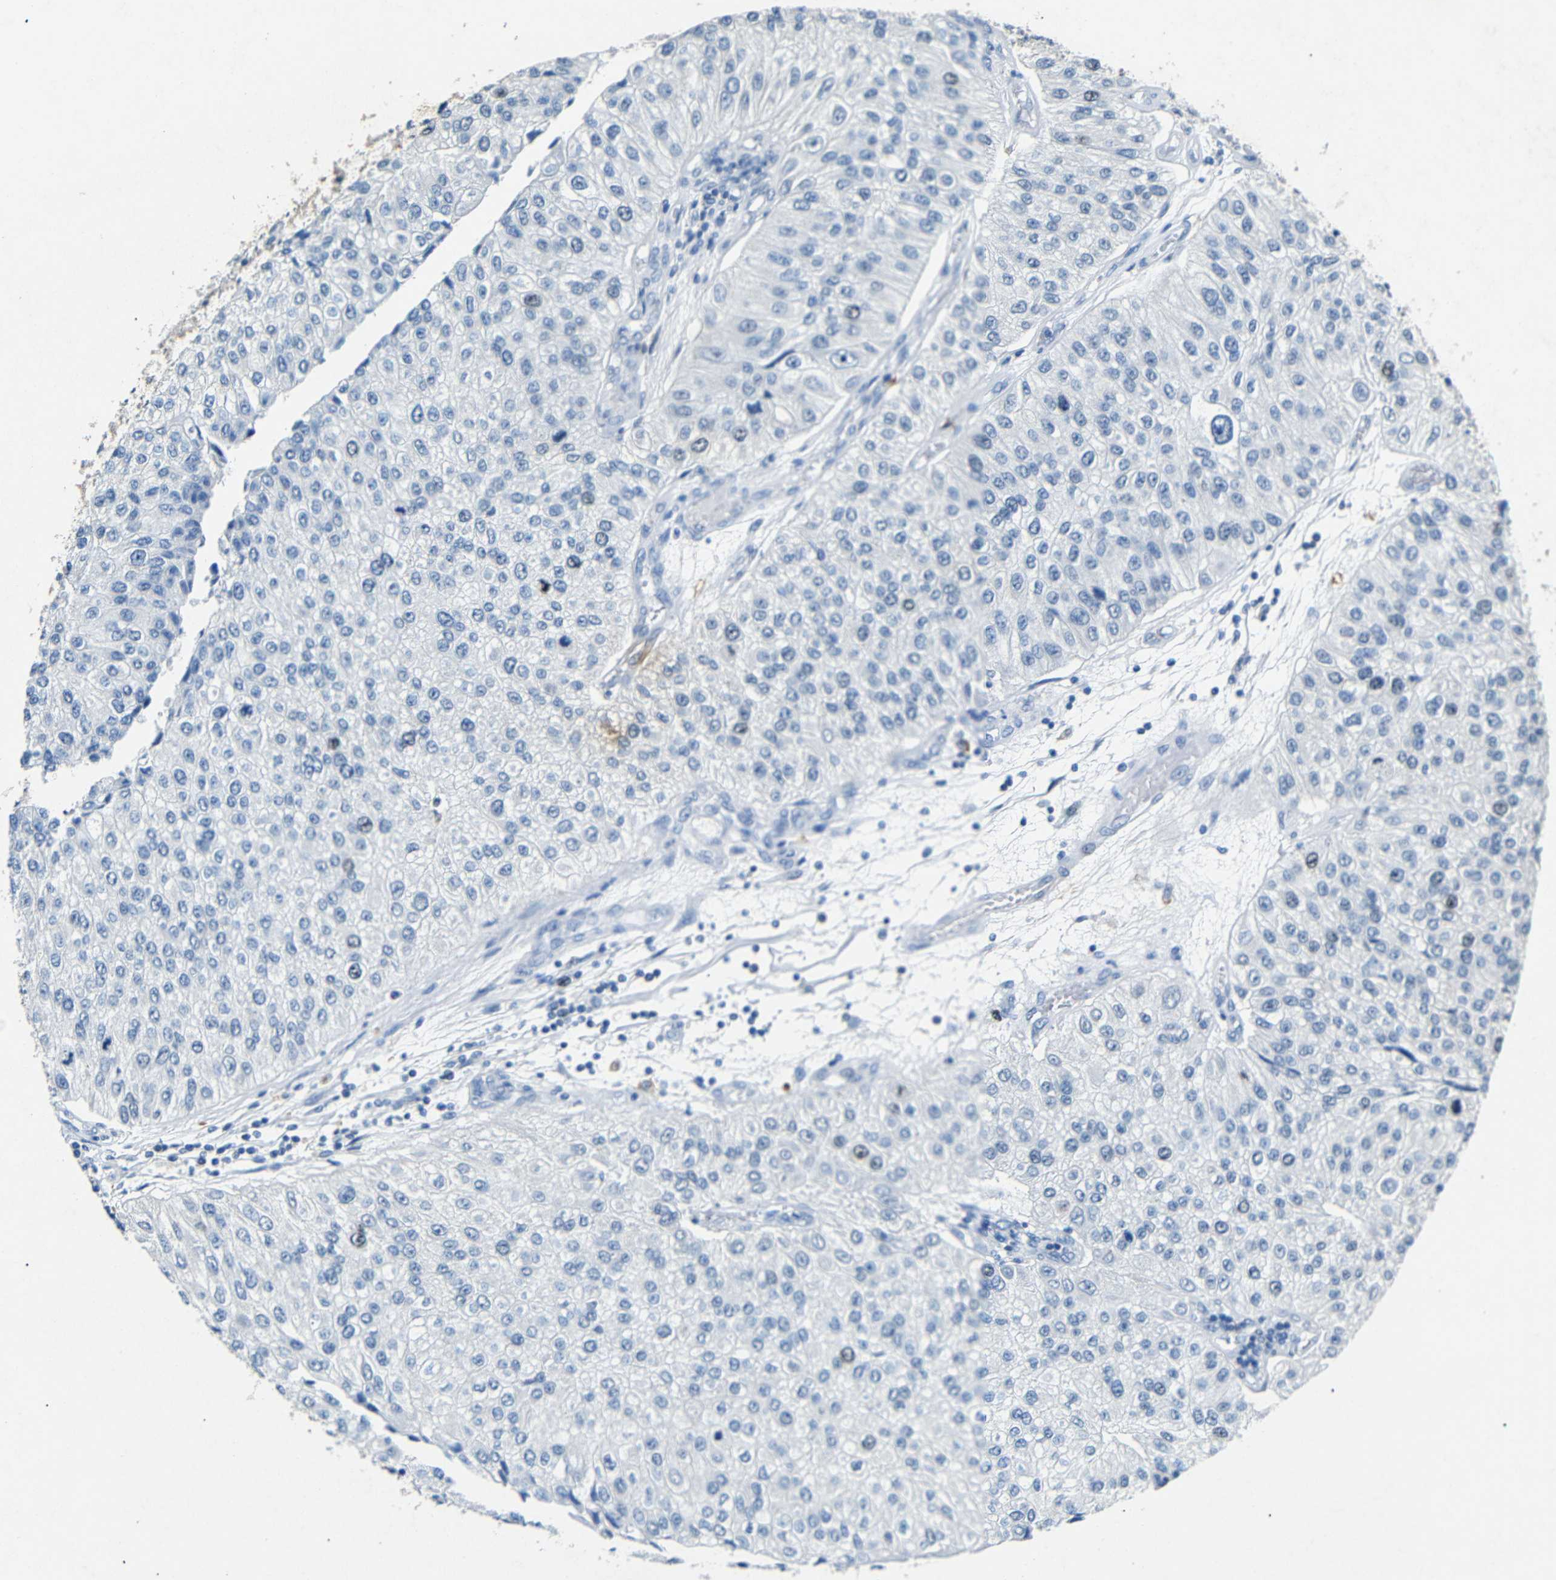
{"staining": {"intensity": "weak", "quantity": "<25%", "location": "nuclear"}, "tissue": "urothelial cancer", "cell_type": "Tumor cells", "image_type": "cancer", "snomed": [{"axis": "morphology", "description": "Urothelial carcinoma, High grade"}, {"axis": "topography", "description": "Kidney"}, {"axis": "topography", "description": "Urinary bladder"}], "caption": "An image of urothelial carcinoma (high-grade) stained for a protein shows no brown staining in tumor cells. Brightfield microscopy of IHC stained with DAB (3,3'-diaminobenzidine) (brown) and hematoxylin (blue), captured at high magnification.", "gene": "INCENP", "patient": {"sex": "male", "age": 77}}